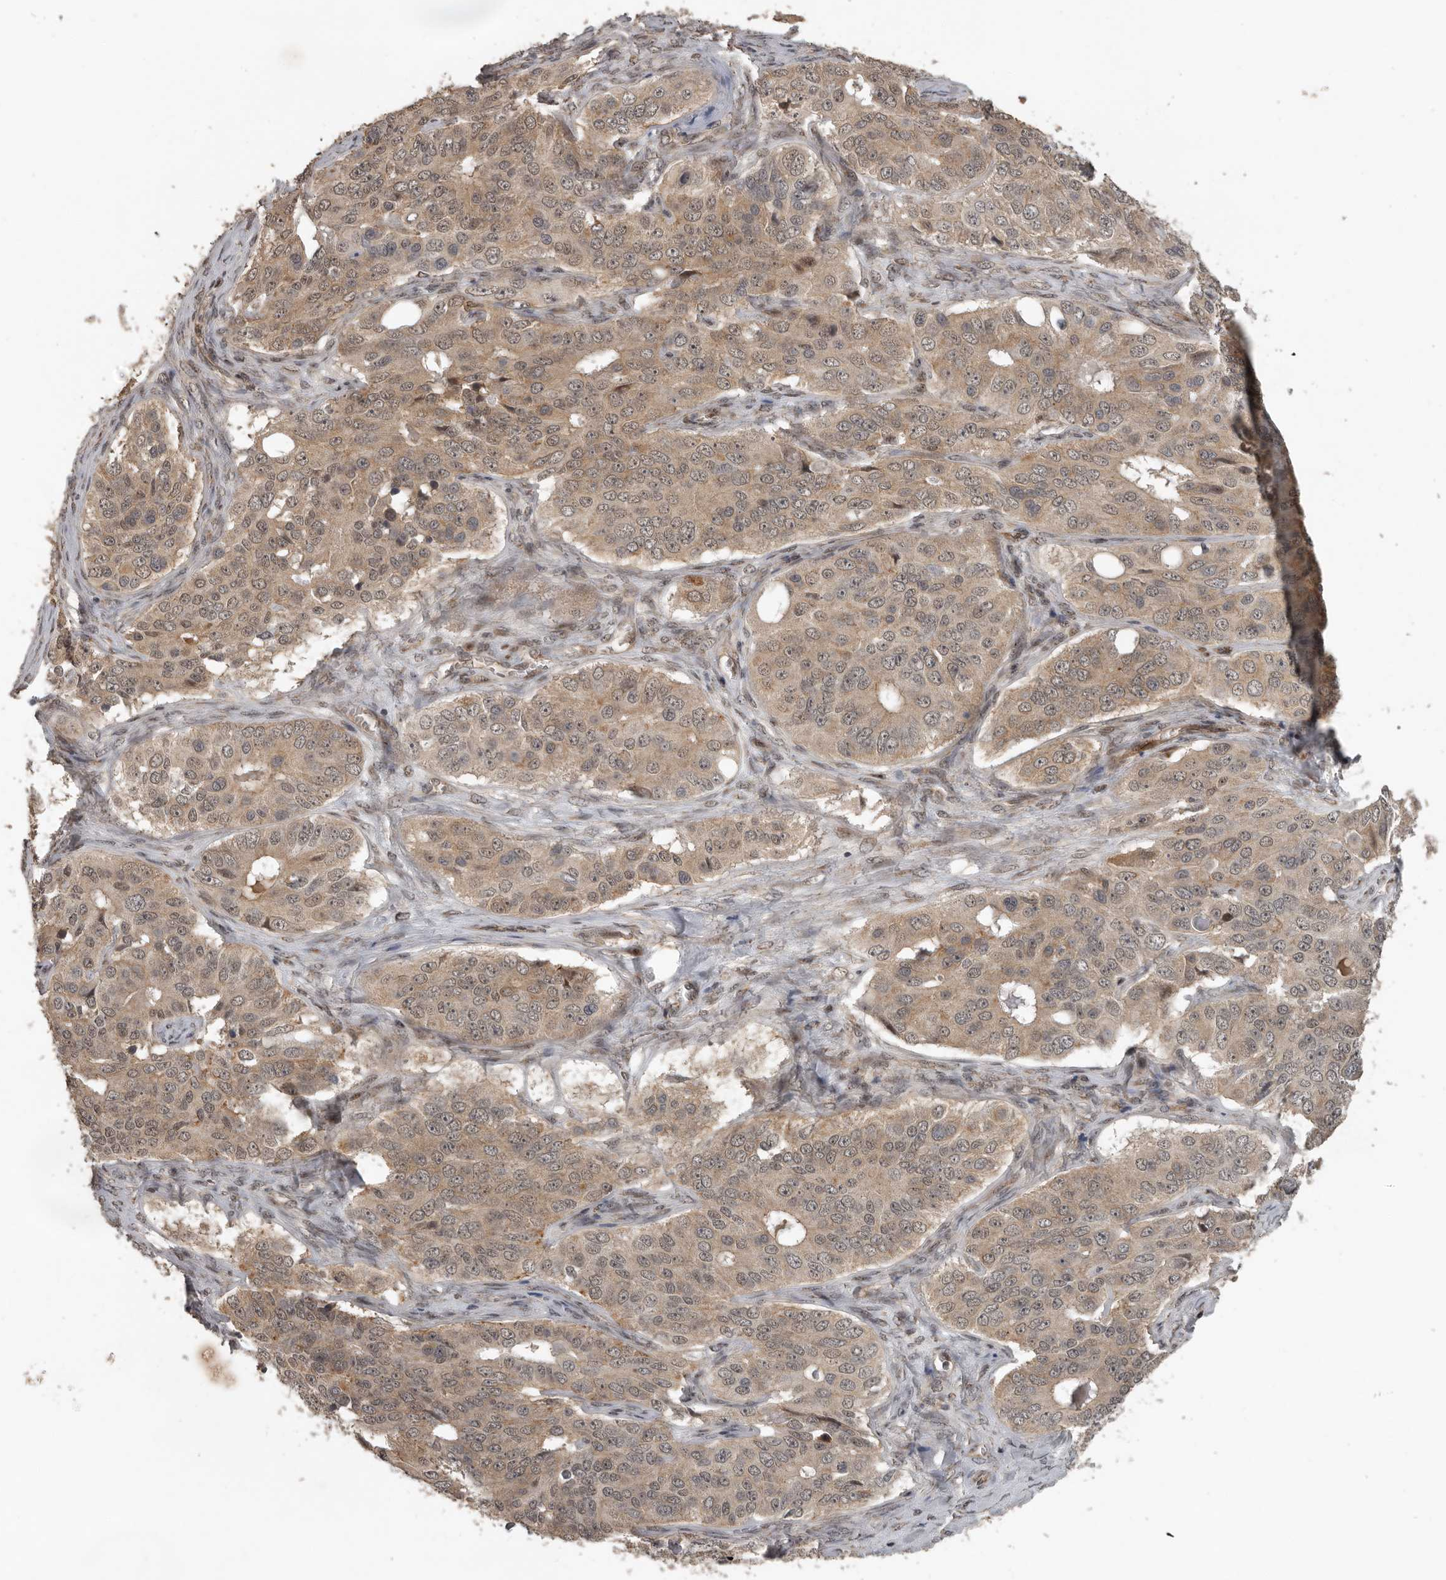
{"staining": {"intensity": "weak", "quantity": ">75%", "location": "cytoplasmic/membranous"}, "tissue": "ovarian cancer", "cell_type": "Tumor cells", "image_type": "cancer", "snomed": [{"axis": "morphology", "description": "Carcinoma, endometroid"}, {"axis": "topography", "description": "Ovary"}], "caption": "Tumor cells show low levels of weak cytoplasmic/membranous staining in about >75% of cells in human ovarian endometroid carcinoma.", "gene": "CEP350", "patient": {"sex": "female", "age": 51}}